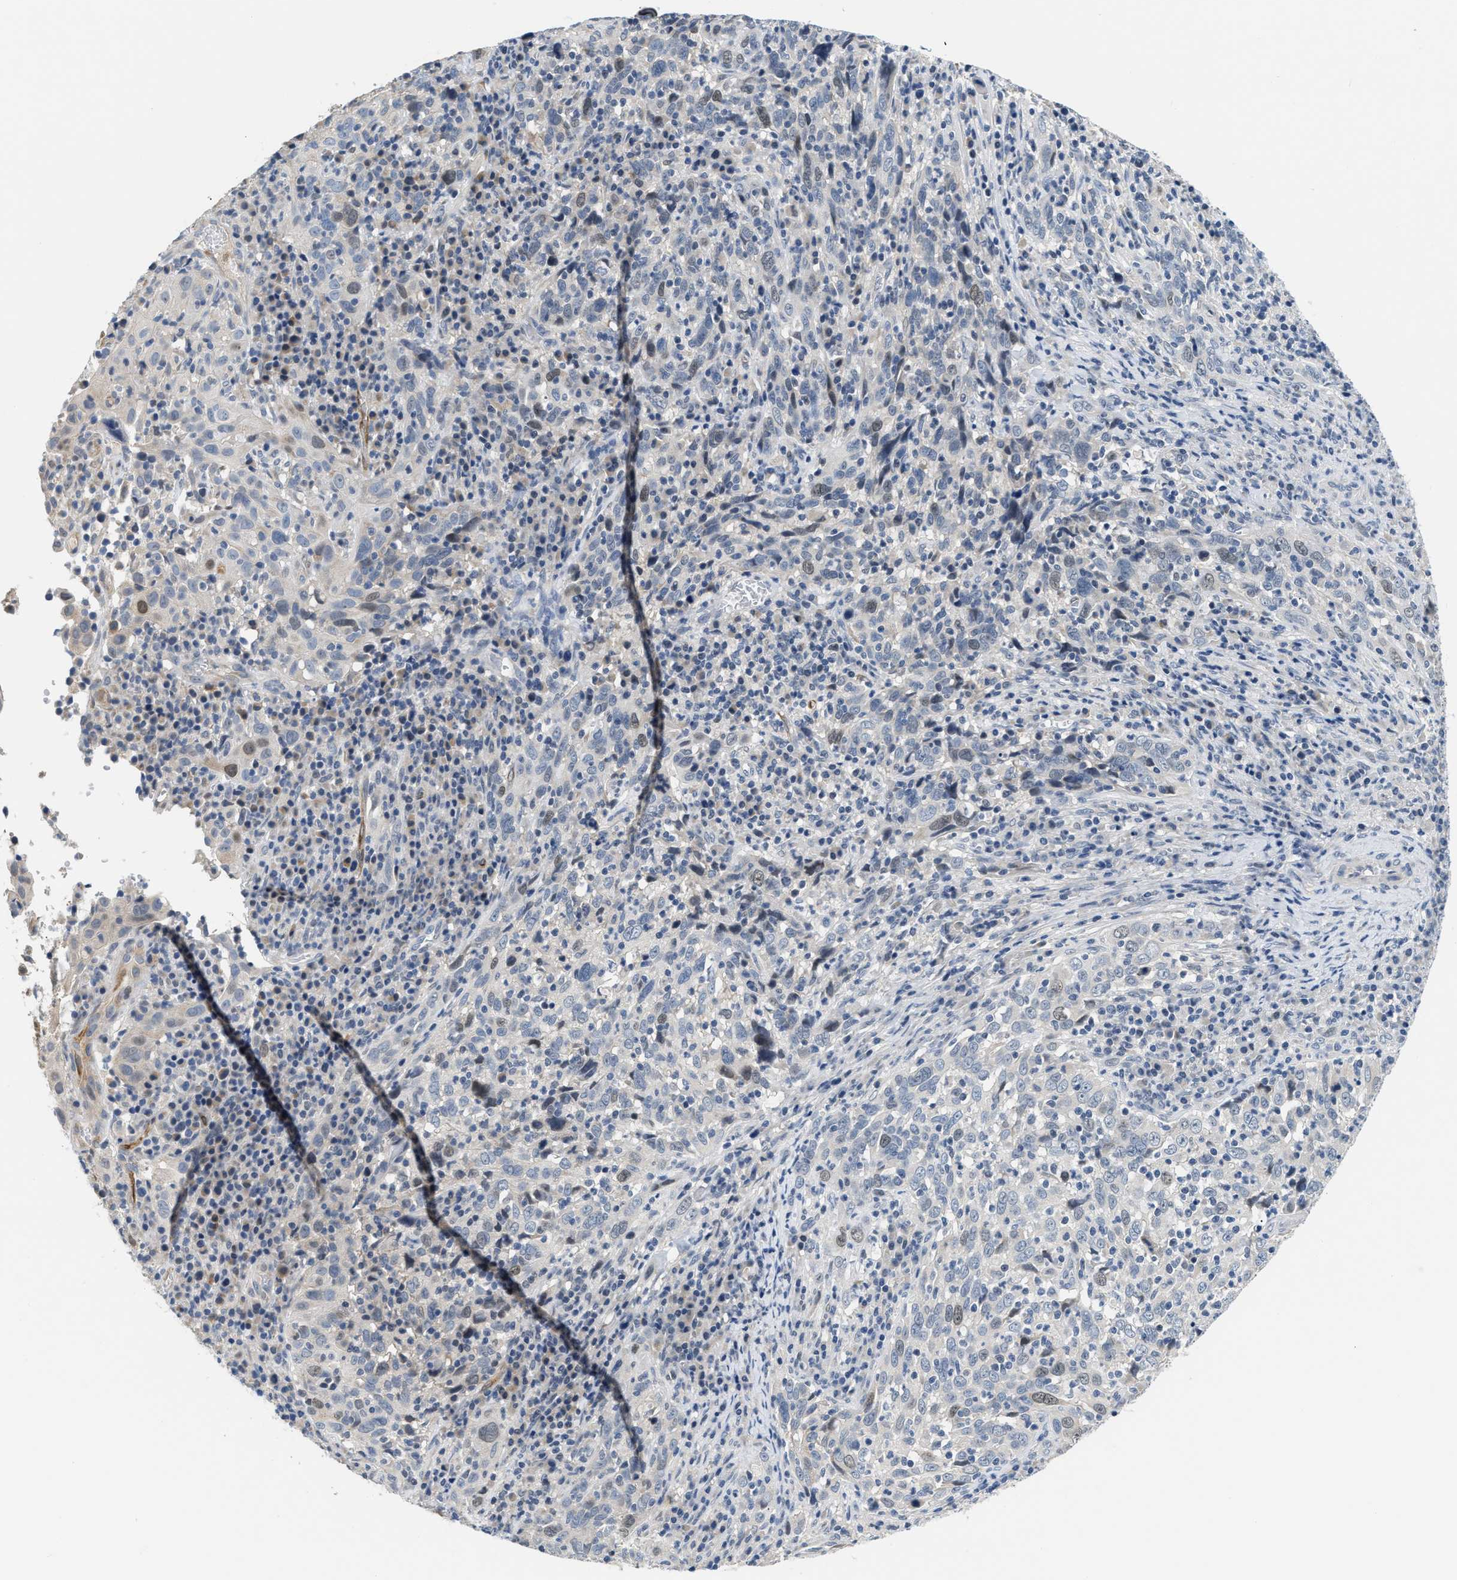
{"staining": {"intensity": "weak", "quantity": "<25%", "location": "nuclear"}, "tissue": "cervical cancer", "cell_type": "Tumor cells", "image_type": "cancer", "snomed": [{"axis": "morphology", "description": "Squamous cell carcinoma, NOS"}, {"axis": "topography", "description": "Cervix"}], "caption": "DAB immunohistochemical staining of cervical cancer (squamous cell carcinoma) reveals no significant staining in tumor cells. The staining was performed using DAB to visualize the protein expression in brown, while the nuclei were stained in blue with hematoxylin (Magnification: 20x).", "gene": "CLGN", "patient": {"sex": "female", "age": 46}}